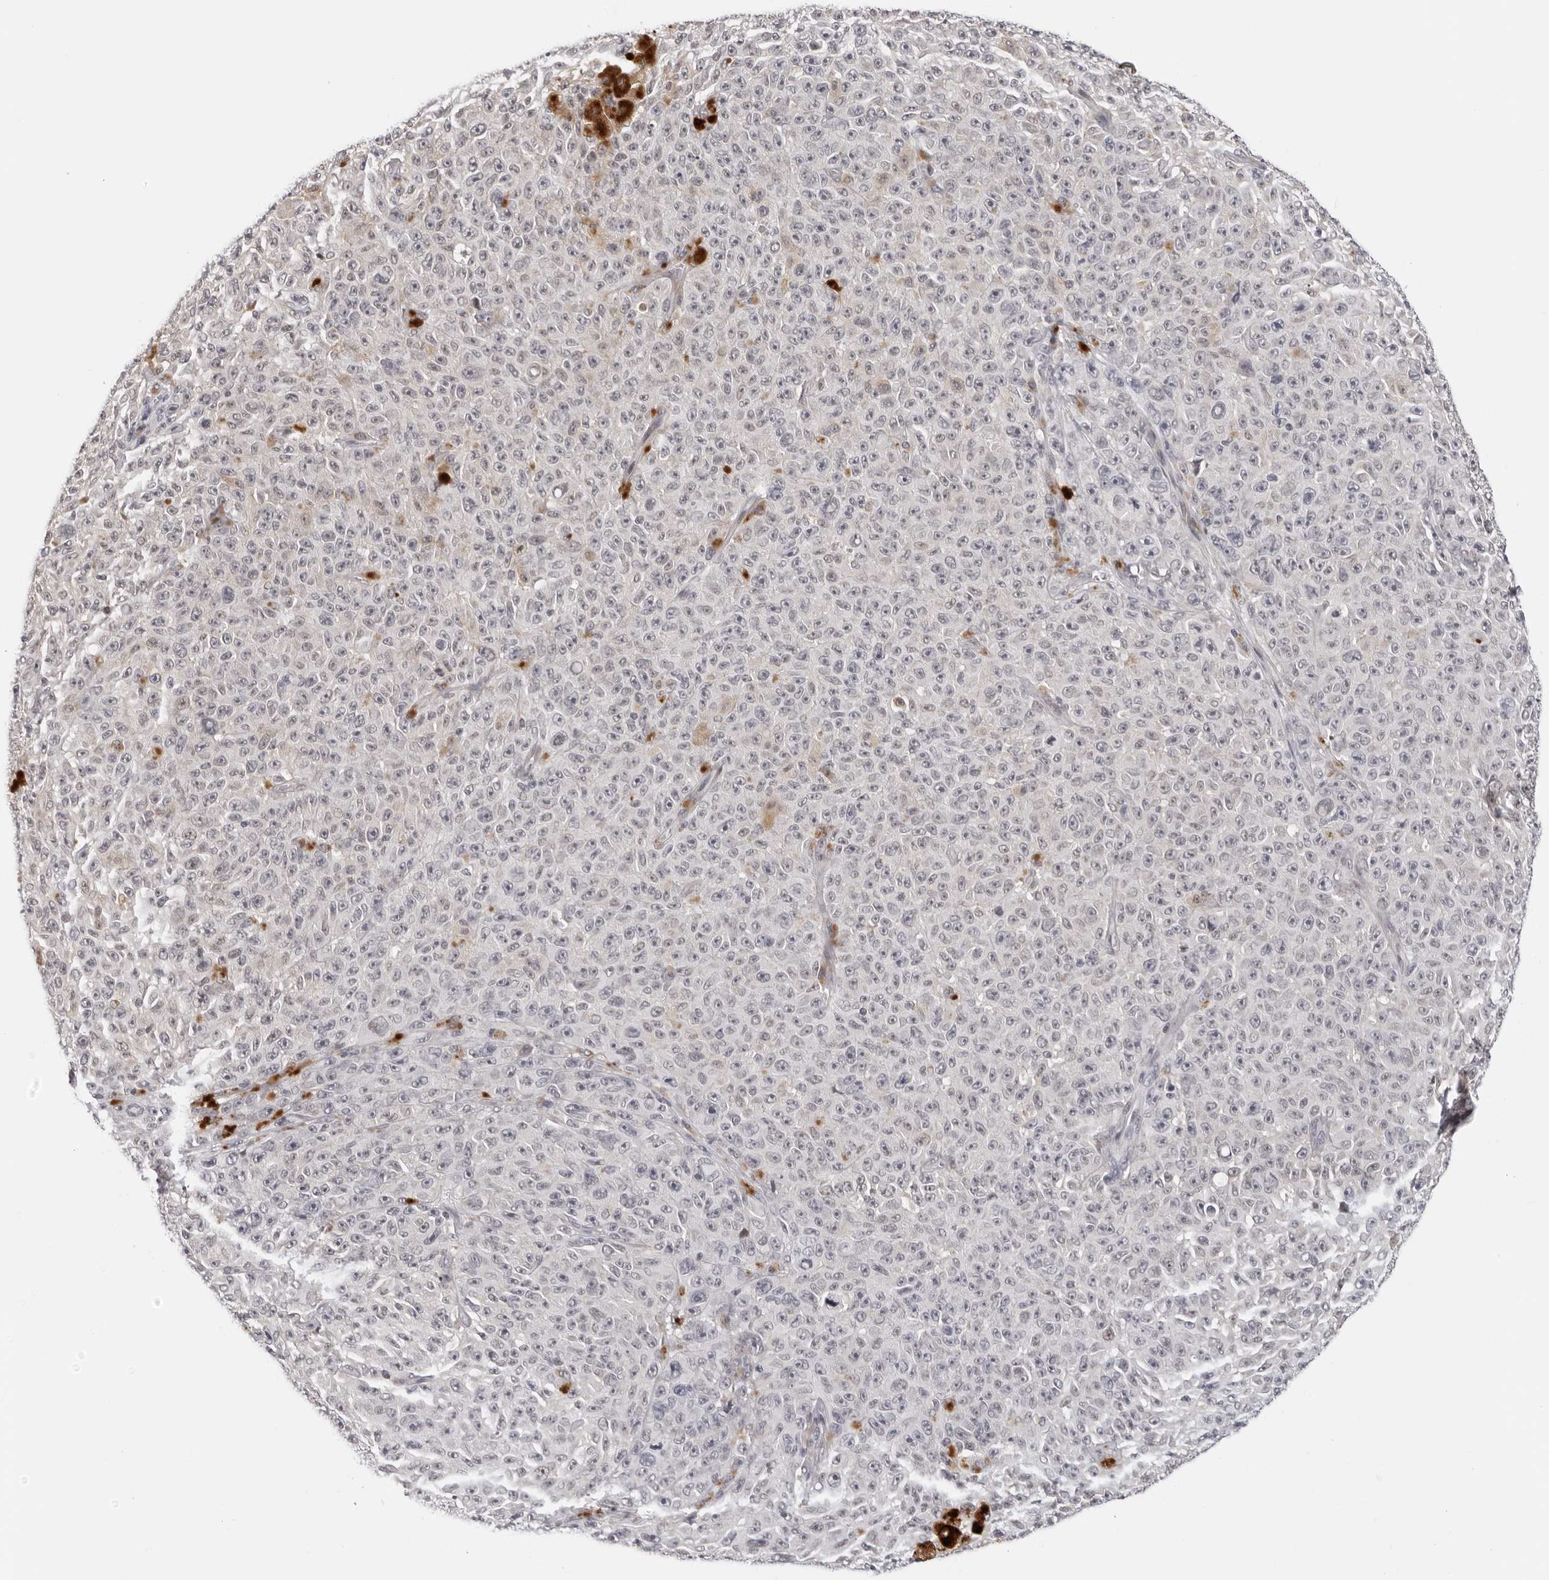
{"staining": {"intensity": "negative", "quantity": "none", "location": "none"}, "tissue": "melanoma", "cell_type": "Tumor cells", "image_type": "cancer", "snomed": [{"axis": "morphology", "description": "Malignant melanoma, NOS"}, {"axis": "topography", "description": "Skin"}], "caption": "Tumor cells show no significant protein expression in malignant melanoma.", "gene": "PRUNE1", "patient": {"sex": "female", "age": 82}}